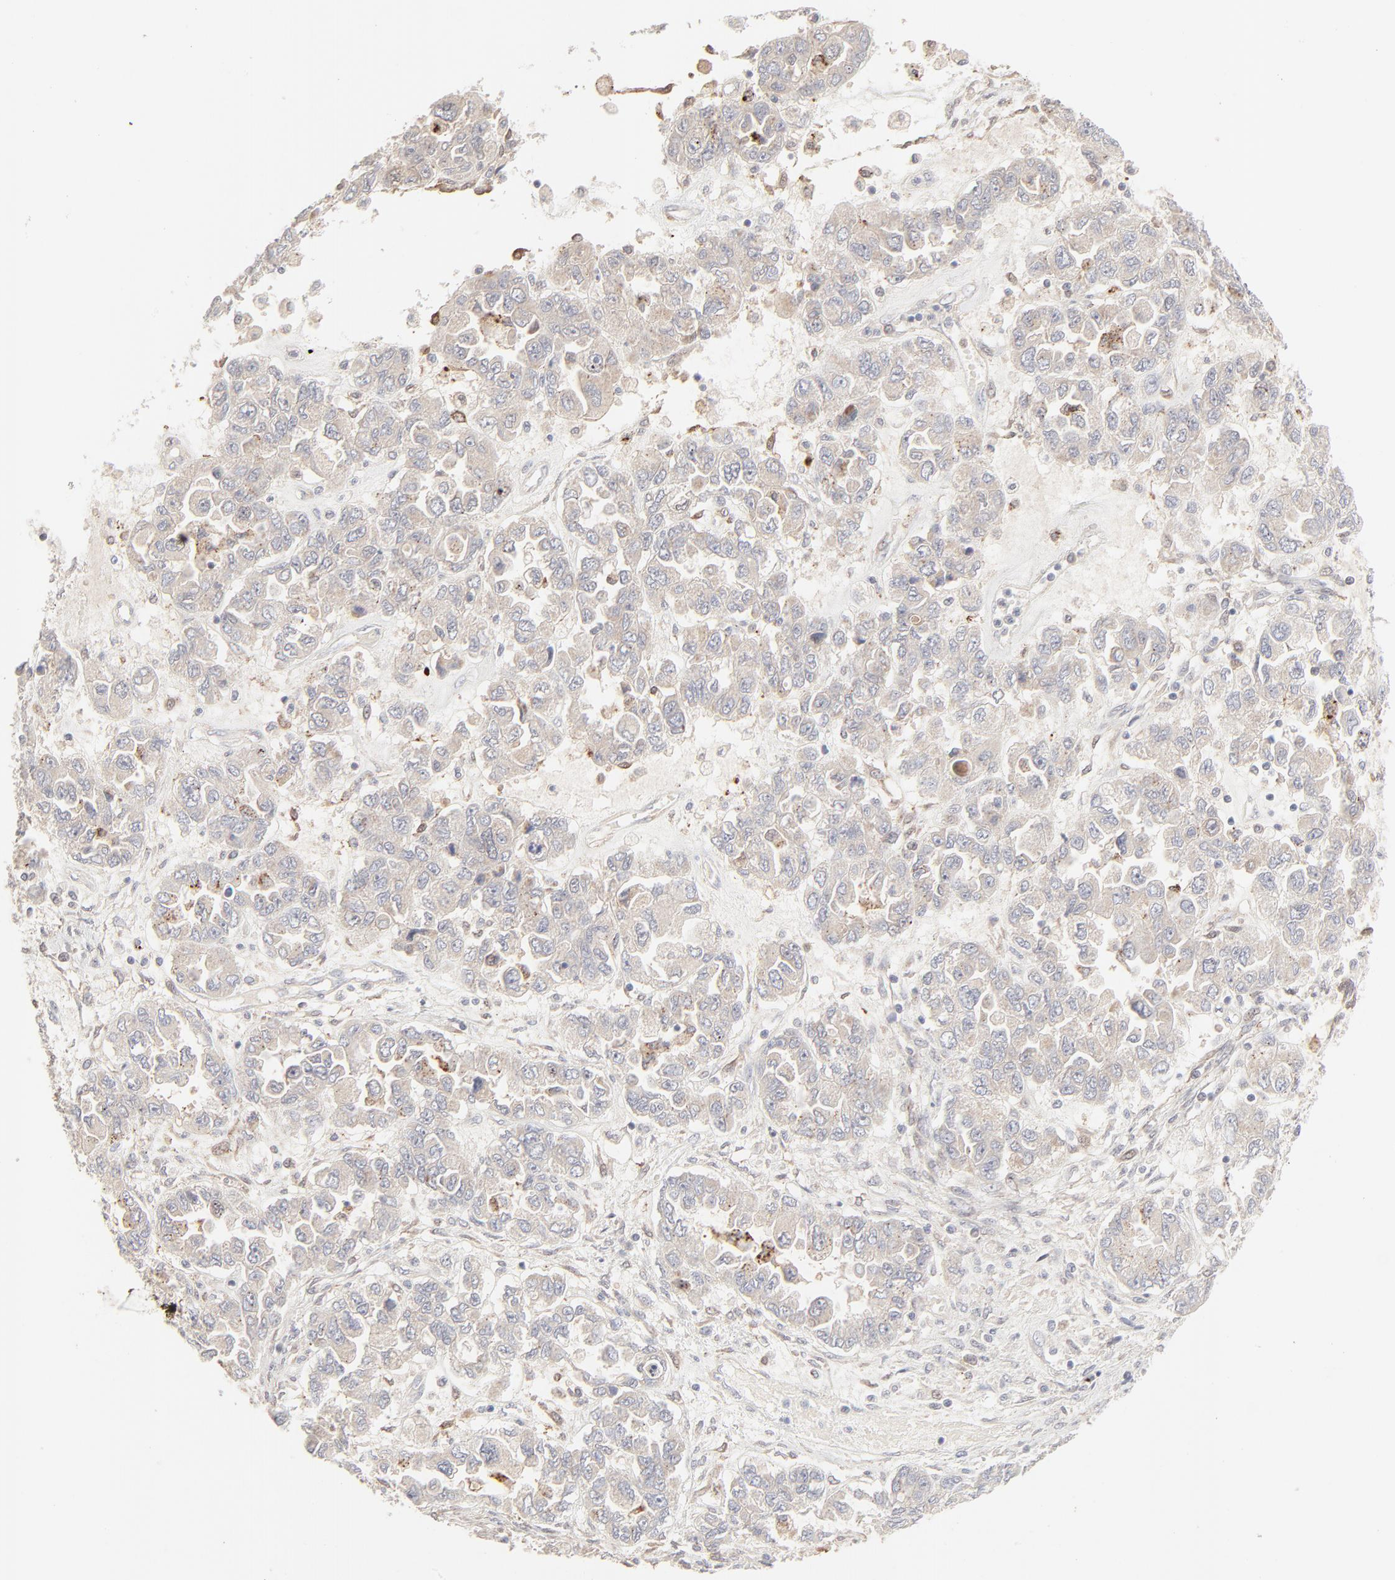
{"staining": {"intensity": "weak", "quantity": "25%-75%", "location": "cytoplasmic/membranous"}, "tissue": "ovarian cancer", "cell_type": "Tumor cells", "image_type": "cancer", "snomed": [{"axis": "morphology", "description": "Cystadenocarcinoma, serous, NOS"}, {"axis": "topography", "description": "Ovary"}], "caption": "Immunohistochemical staining of serous cystadenocarcinoma (ovarian) displays weak cytoplasmic/membranous protein expression in approximately 25%-75% of tumor cells.", "gene": "LGALS2", "patient": {"sex": "female", "age": 84}}